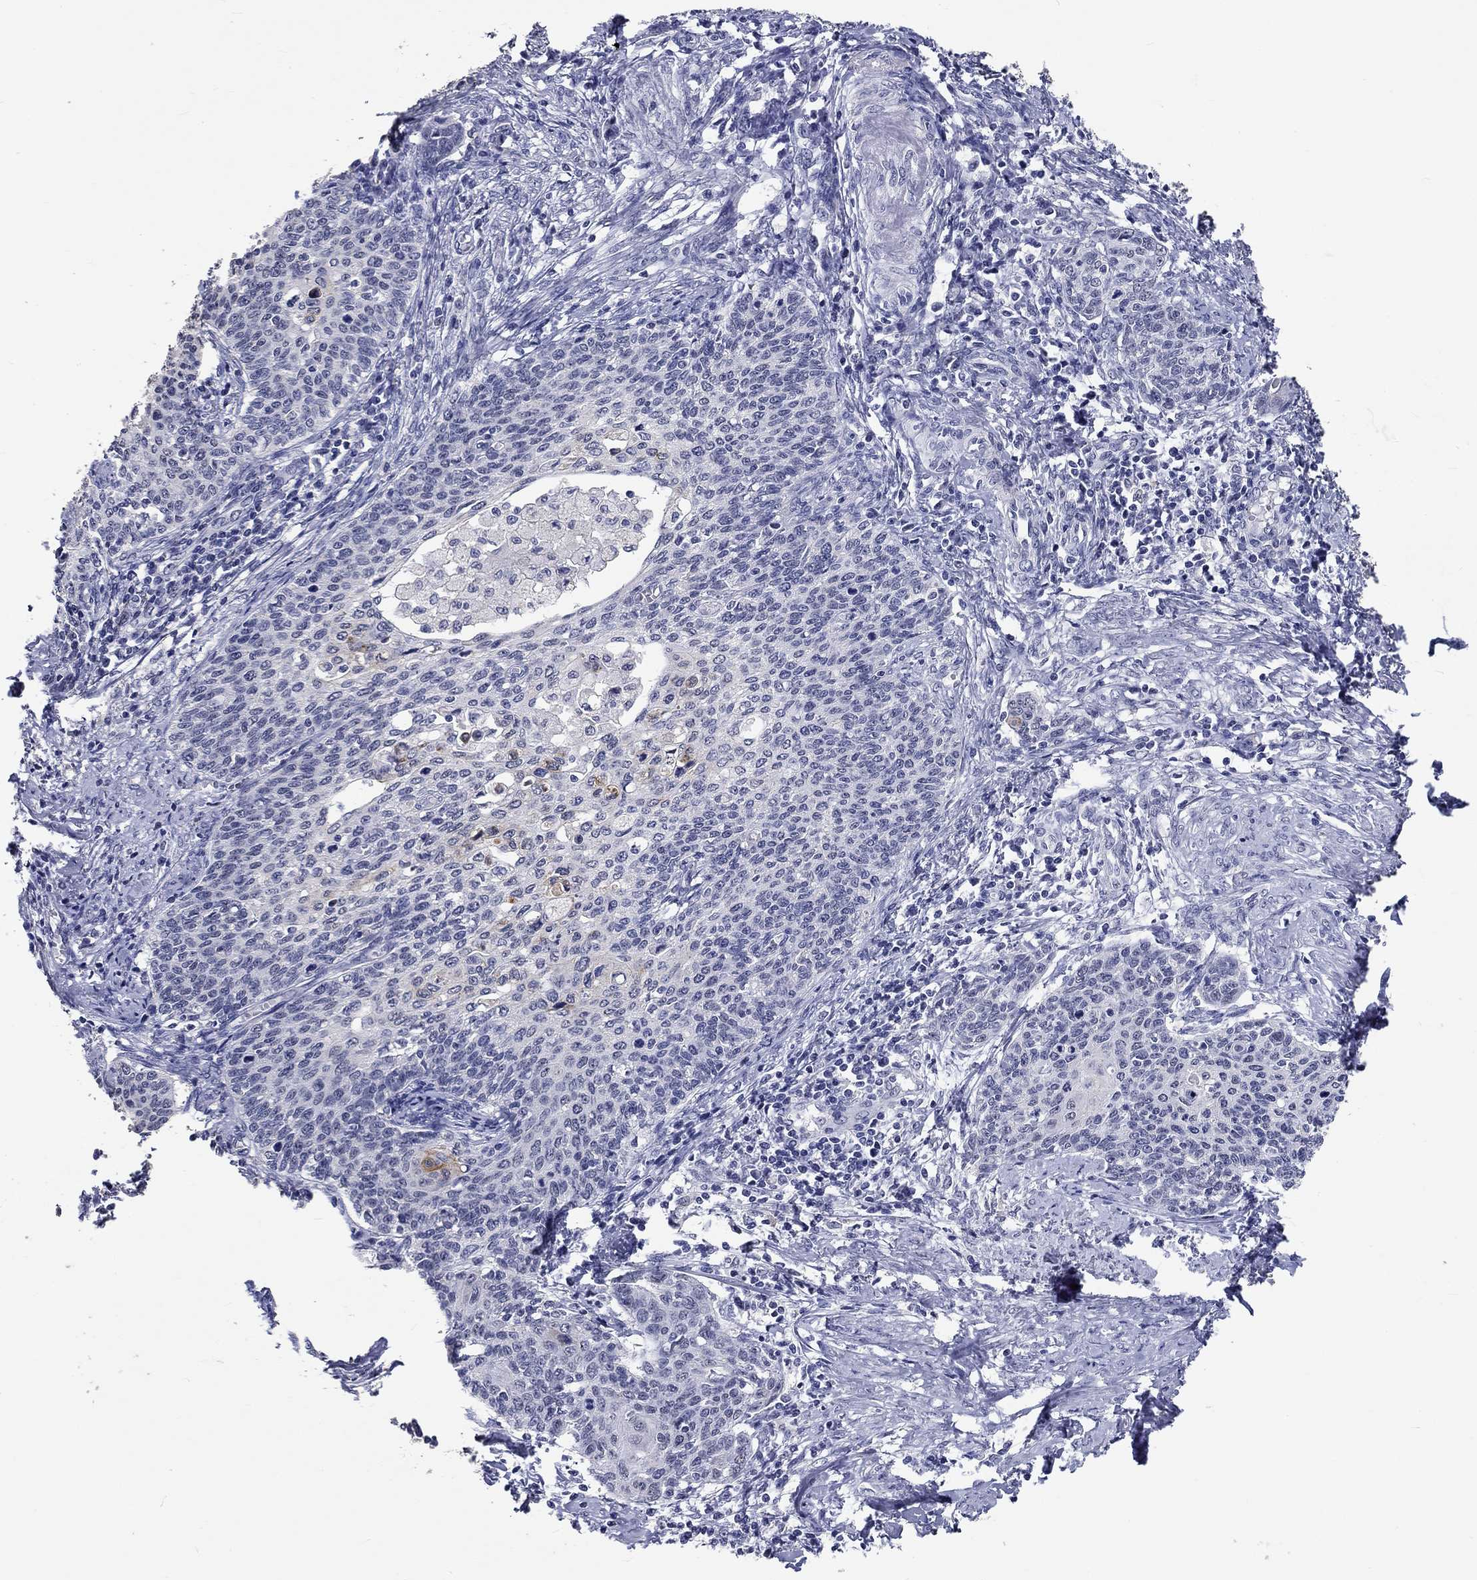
{"staining": {"intensity": "negative", "quantity": "none", "location": "none"}, "tissue": "cervical cancer", "cell_type": "Tumor cells", "image_type": "cancer", "snomed": [{"axis": "morphology", "description": "Normal tissue, NOS"}, {"axis": "morphology", "description": "Squamous cell carcinoma, NOS"}, {"axis": "topography", "description": "Cervix"}], "caption": "Immunohistochemical staining of cervical cancer (squamous cell carcinoma) displays no significant positivity in tumor cells.", "gene": "GRIN1", "patient": {"sex": "female", "age": 39}}